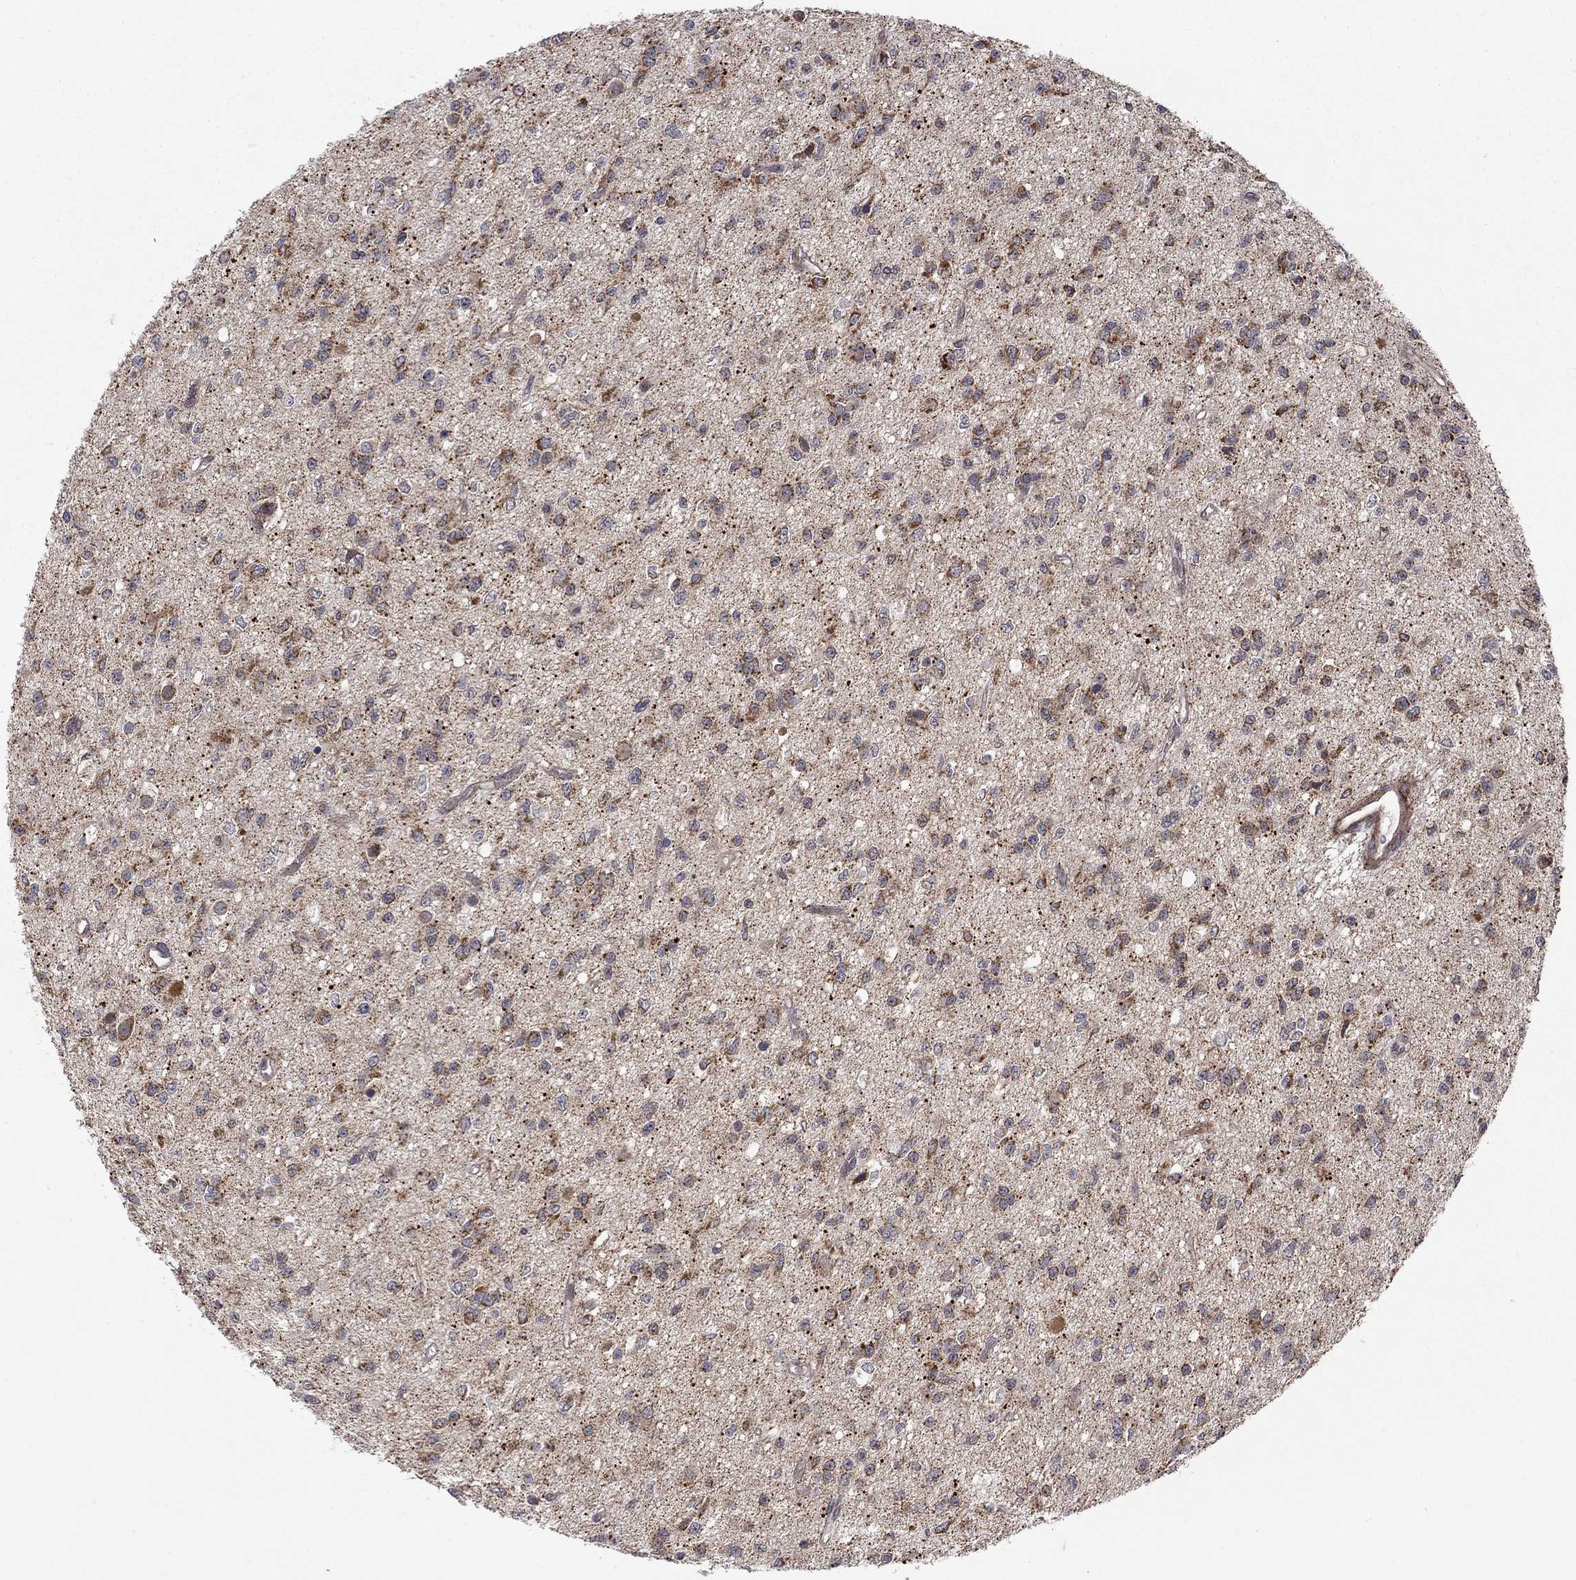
{"staining": {"intensity": "moderate", "quantity": "25%-75%", "location": "cytoplasmic/membranous"}, "tissue": "glioma", "cell_type": "Tumor cells", "image_type": "cancer", "snomed": [{"axis": "morphology", "description": "Glioma, malignant, Low grade"}, {"axis": "topography", "description": "Brain"}], "caption": "Immunohistochemical staining of human malignant glioma (low-grade) exhibits medium levels of moderate cytoplasmic/membranous protein positivity in about 25%-75% of tumor cells.", "gene": "IDS", "patient": {"sex": "female", "age": 45}}